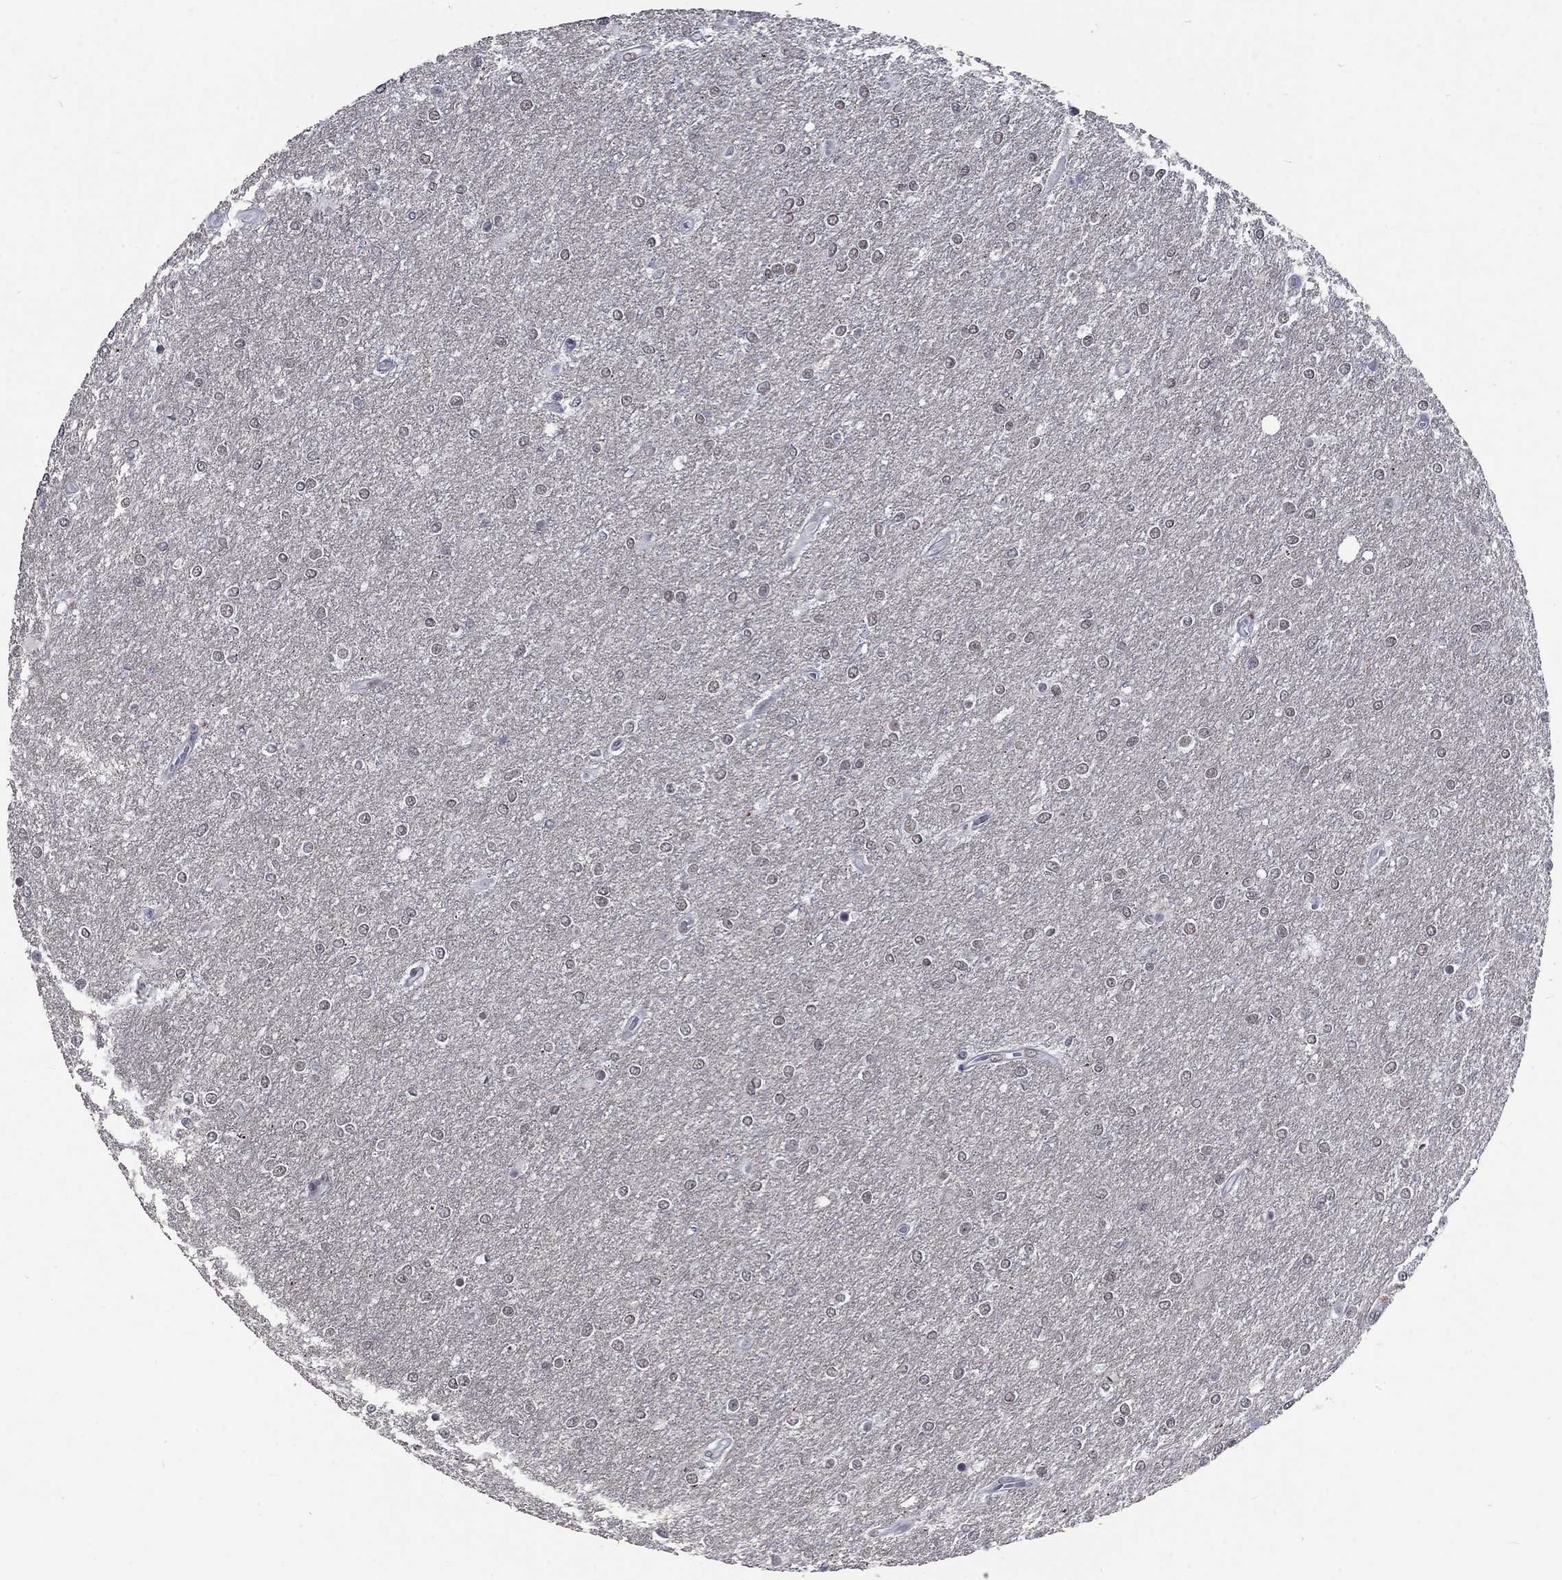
{"staining": {"intensity": "negative", "quantity": "none", "location": "none"}, "tissue": "glioma", "cell_type": "Tumor cells", "image_type": "cancer", "snomed": [{"axis": "morphology", "description": "Glioma, malignant, High grade"}, {"axis": "topography", "description": "Brain"}], "caption": "The image shows no significant positivity in tumor cells of malignant glioma (high-grade).", "gene": "HCFC1", "patient": {"sex": "female", "age": 61}}